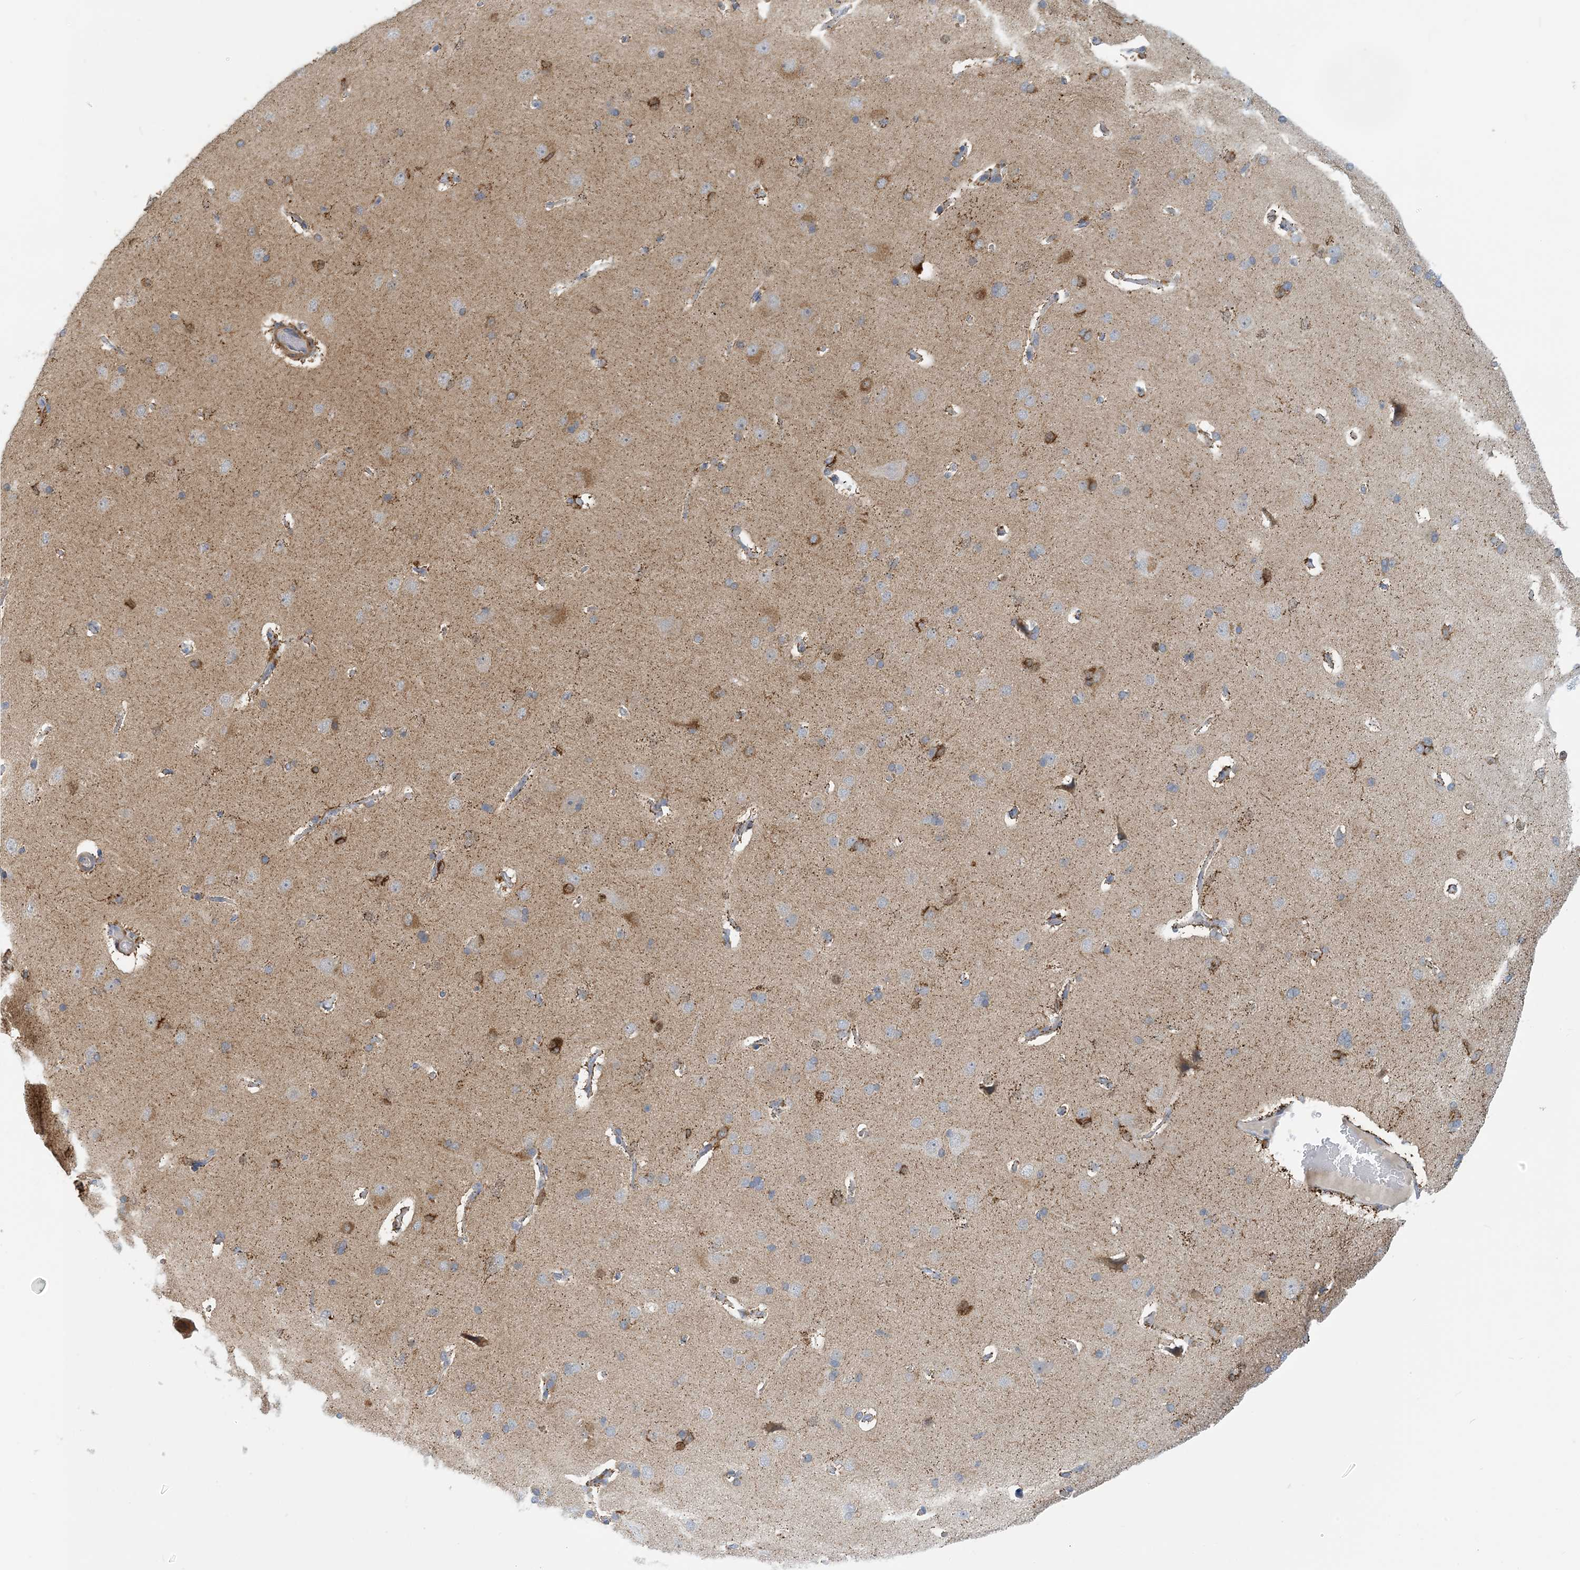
{"staining": {"intensity": "moderate", "quantity": ">75%", "location": "cytoplasmic/membranous"}, "tissue": "cerebral cortex", "cell_type": "Endothelial cells", "image_type": "normal", "snomed": [{"axis": "morphology", "description": "Normal tissue, NOS"}, {"axis": "topography", "description": "Cerebral cortex"}], "caption": "Immunohistochemical staining of normal cerebral cortex exhibits moderate cytoplasmic/membranous protein expression in about >75% of endothelial cells.", "gene": "EIF2A", "patient": {"sex": "male", "age": 62}}